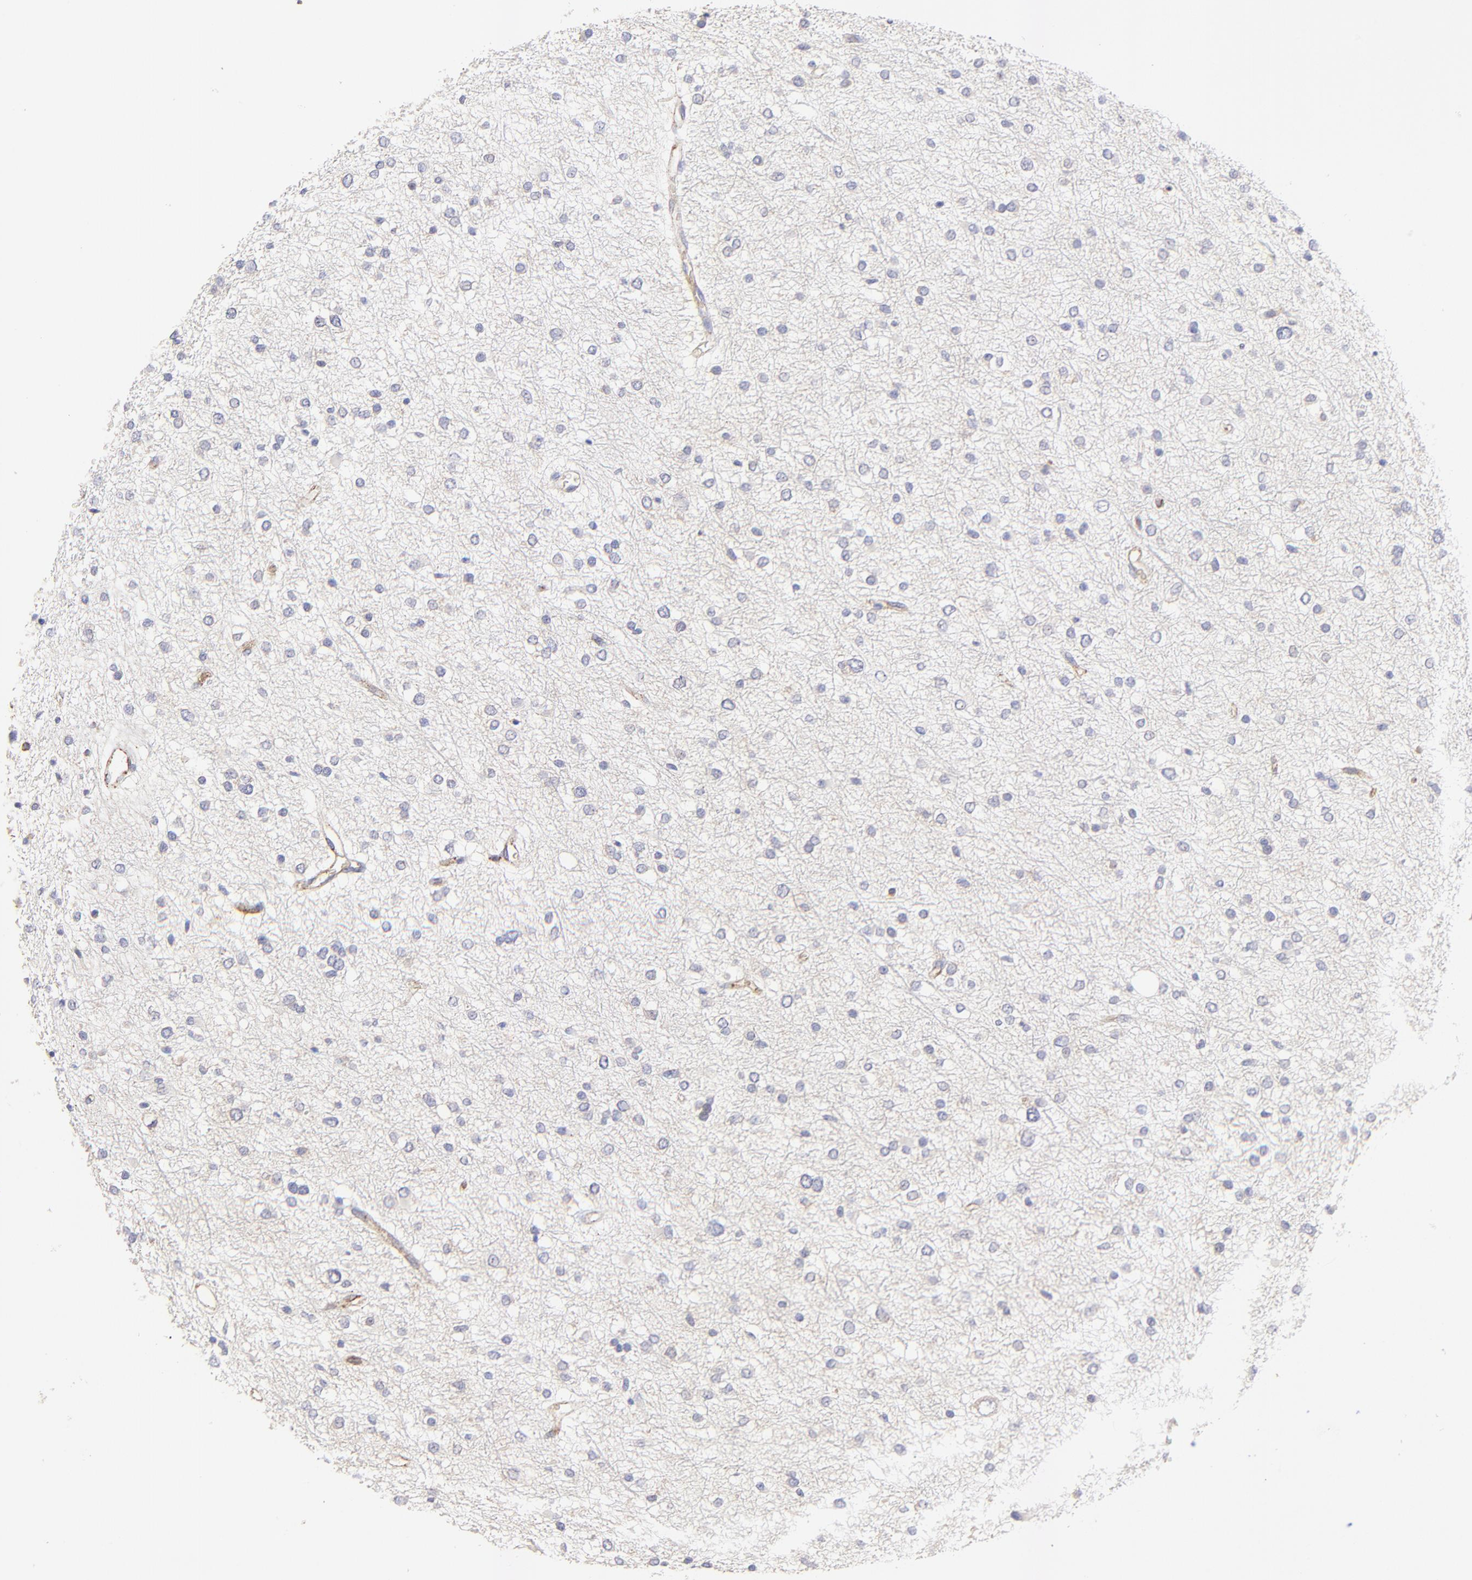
{"staining": {"intensity": "negative", "quantity": "none", "location": "none"}, "tissue": "glioma", "cell_type": "Tumor cells", "image_type": "cancer", "snomed": [{"axis": "morphology", "description": "Glioma, malignant, Low grade"}, {"axis": "topography", "description": "Brain"}], "caption": "Tumor cells are negative for protein expression in human glioma.", "gene": "LHFPL1", "patient": {"sex": "female", "age": 36}}